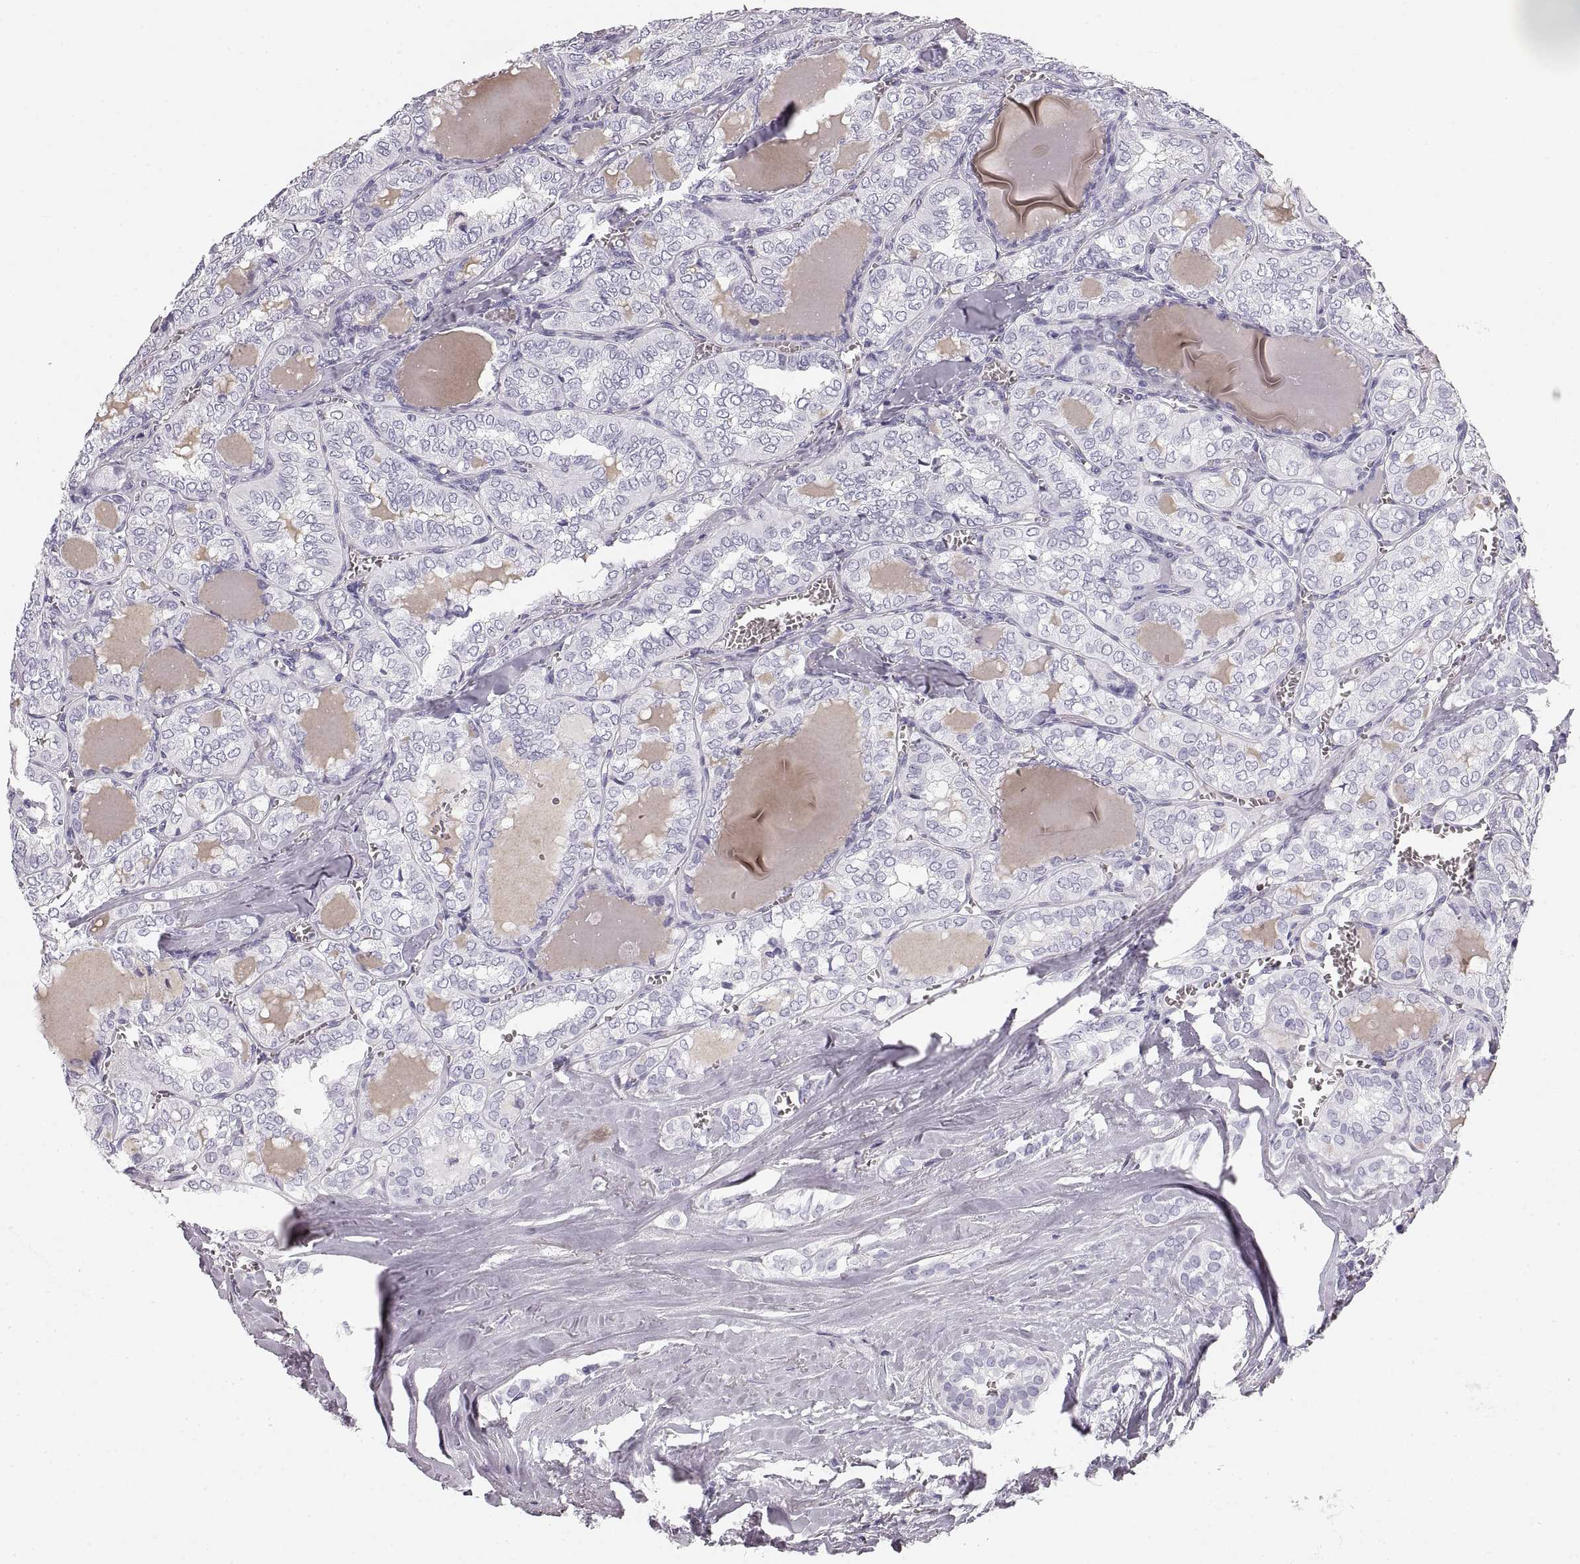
{"staining": {"intensity": "negative", "quantity": "none", "location": "none"}, "tissue": "thyroid cancer", "cell_type": "Tumor cells", "image_type": "cancer", "snomed": [{"axis": "morphology", "description": "Papillary adenocarcinoma, NOS"}, {"axis": "topography", "description": "Thyroid gland"}], "caption": "Immunohistochemistry (IHC) photomicrograph of human papillary adenocarcinoma (thyroid) stained for a protein (brown), which displays no expression in tumor cells.", "gene": "CRYAA", "patient": {"sex": "female", "age": 41}}